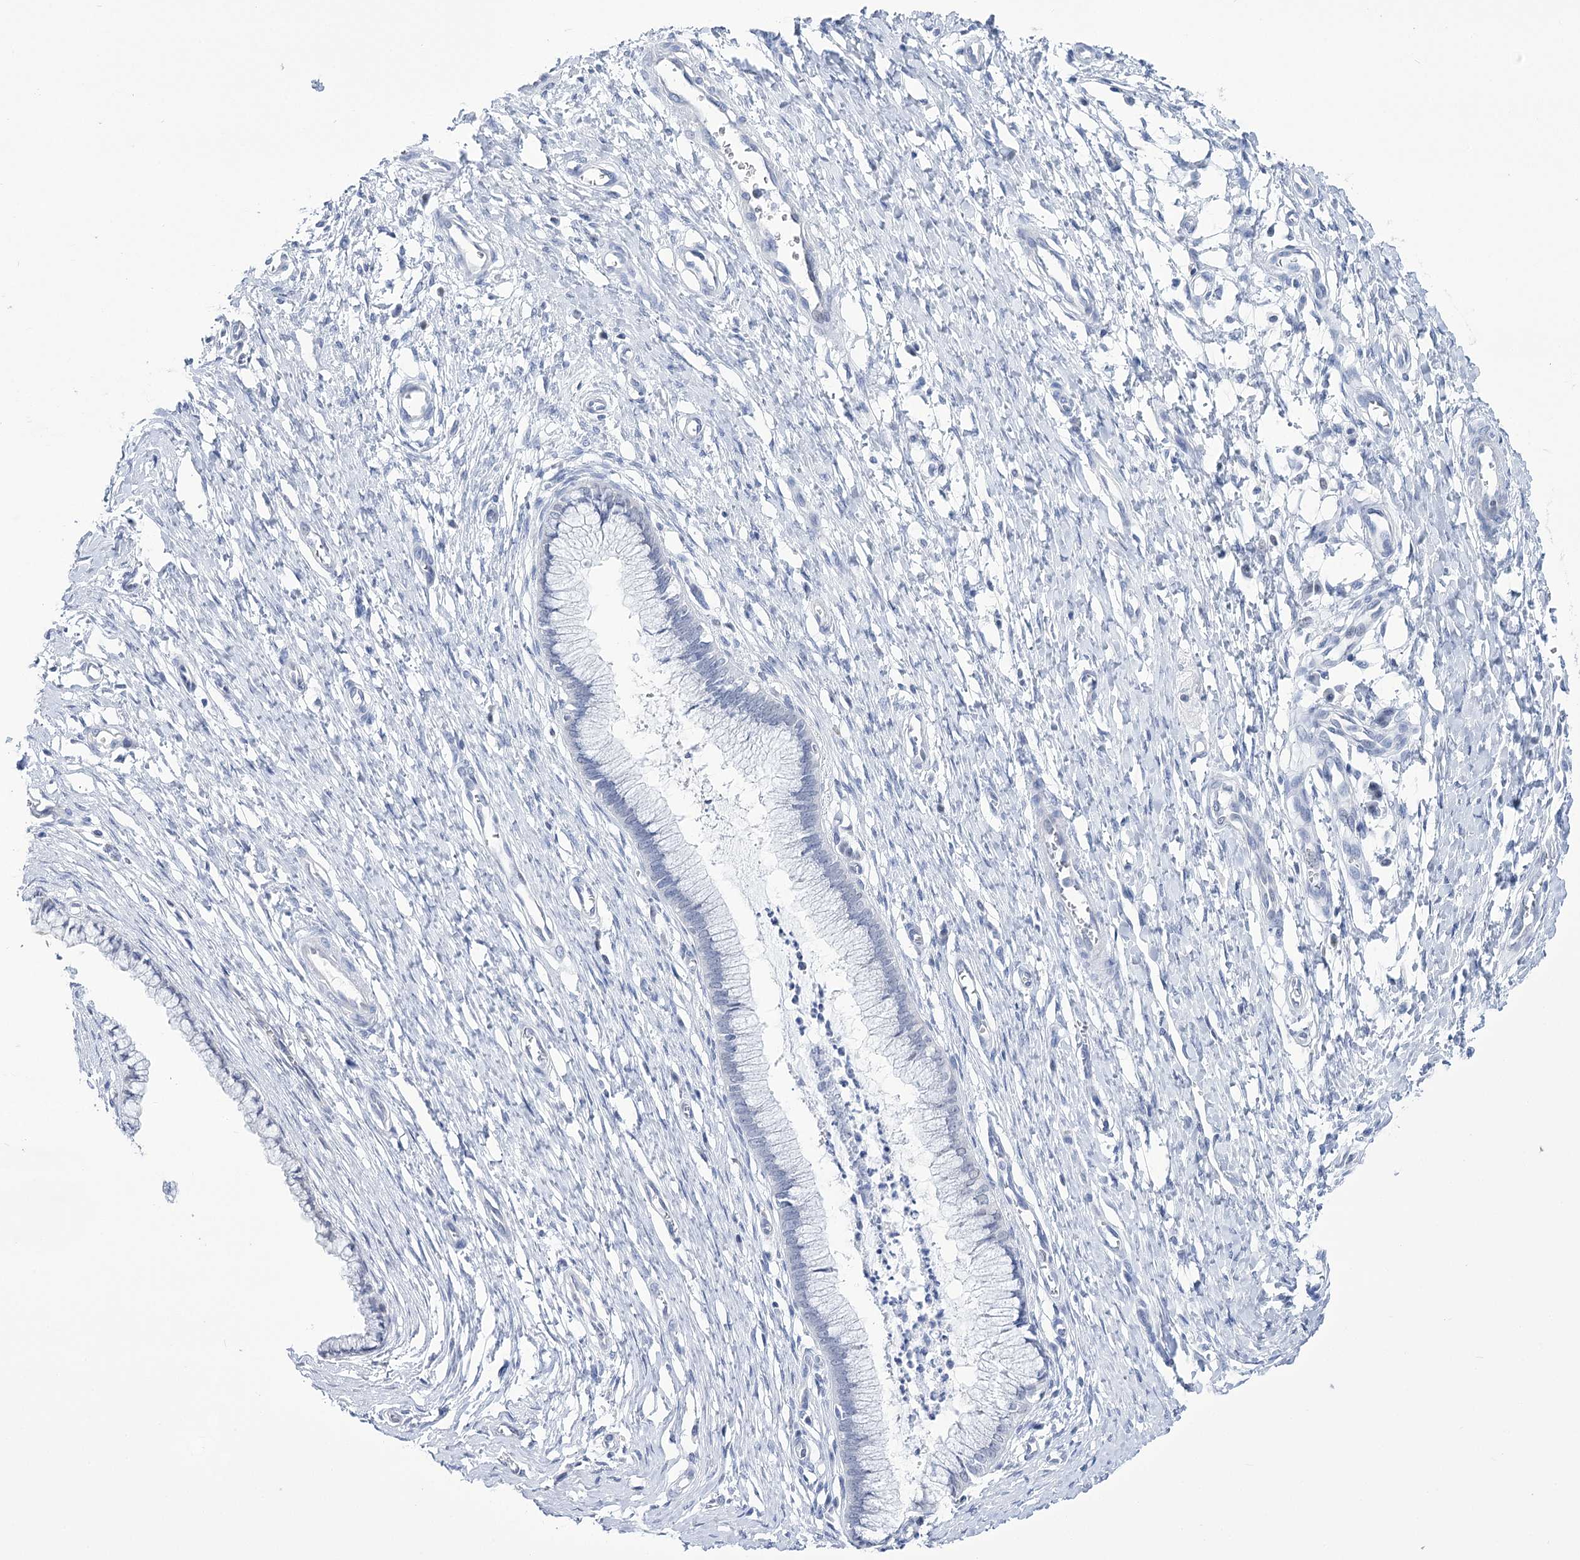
{"staining": {"intensity": "negative", "quantity": "none", "location": "none"}, "tissue": "cervix", "cell_type": "Glandular cells", "image_type": "normal", "snomed": [{"axis": "morphology", "description": "Normal tissue, NOS"}, {"axis": "topography", "description": "Cervix"}], "caption": "Immunohistochemistry (IHC) photomicrograph of unremarkable cervix: human cervix stained with DAB (3,3'-diaminobenzidine) exhibits no significant protein staining in glandular cells. (DAB (3,3'-diaminobenzidine) IHC with hematoxylin counter stain).", "gene": "UBA6", "patient": {"sex": "female", "age": 55}}